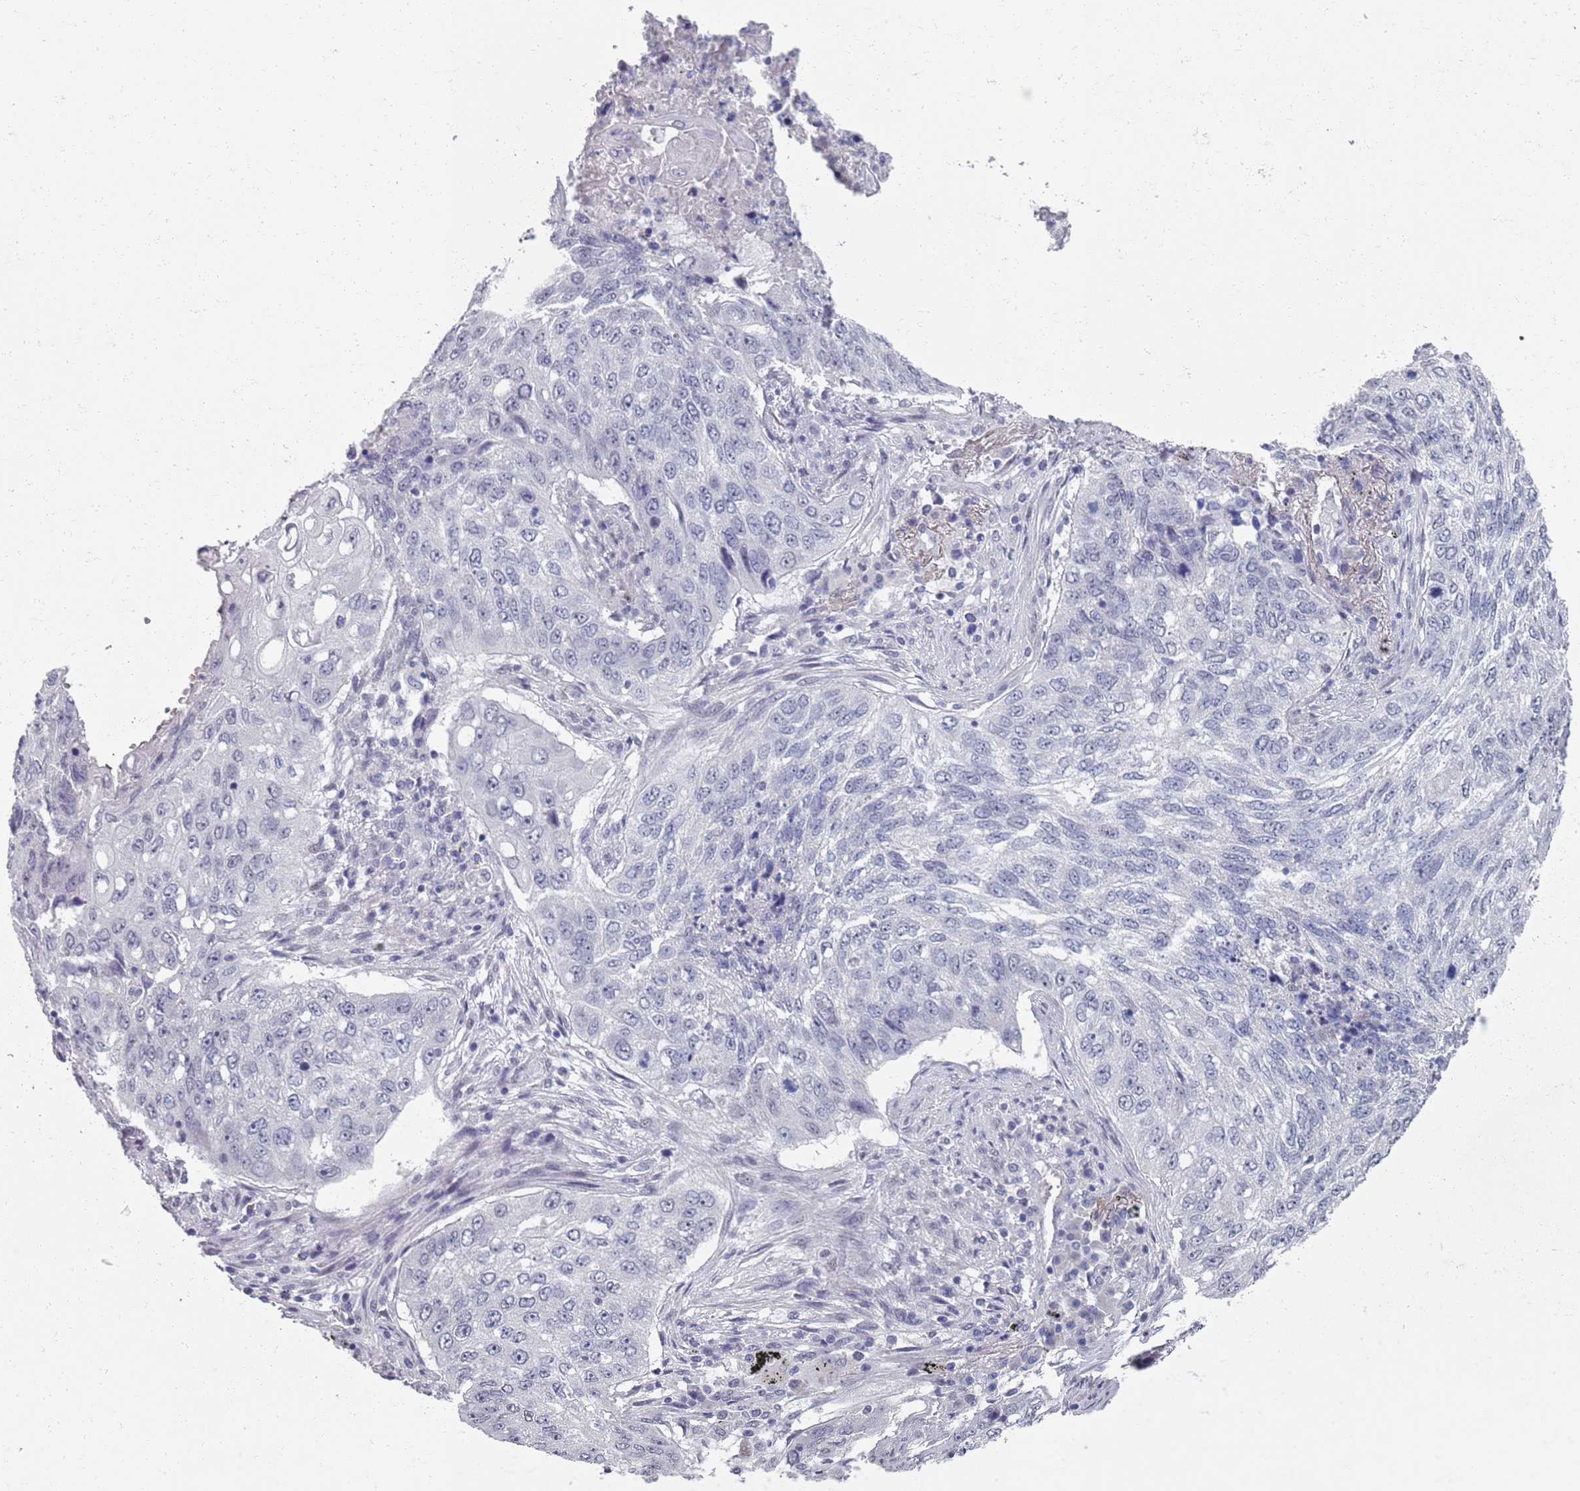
{"staining": {"intensity": "negative", "quantity": "none", "location": "none"}, "tissue": "lung cancer", "cell_type": "Tumor cells", "image_type": "cancer", "snomed": [{"axis": "morphology", "description": "Squamous cell carcinoma, NOS"}, {"axis": "topography", "description": "Lung"}], "caption": "Histopathology image shows no significant protein staining in tumor cells of lung cancer.", "gene": "SAMD1", "patient": {"sex": "female", "age": 63}}